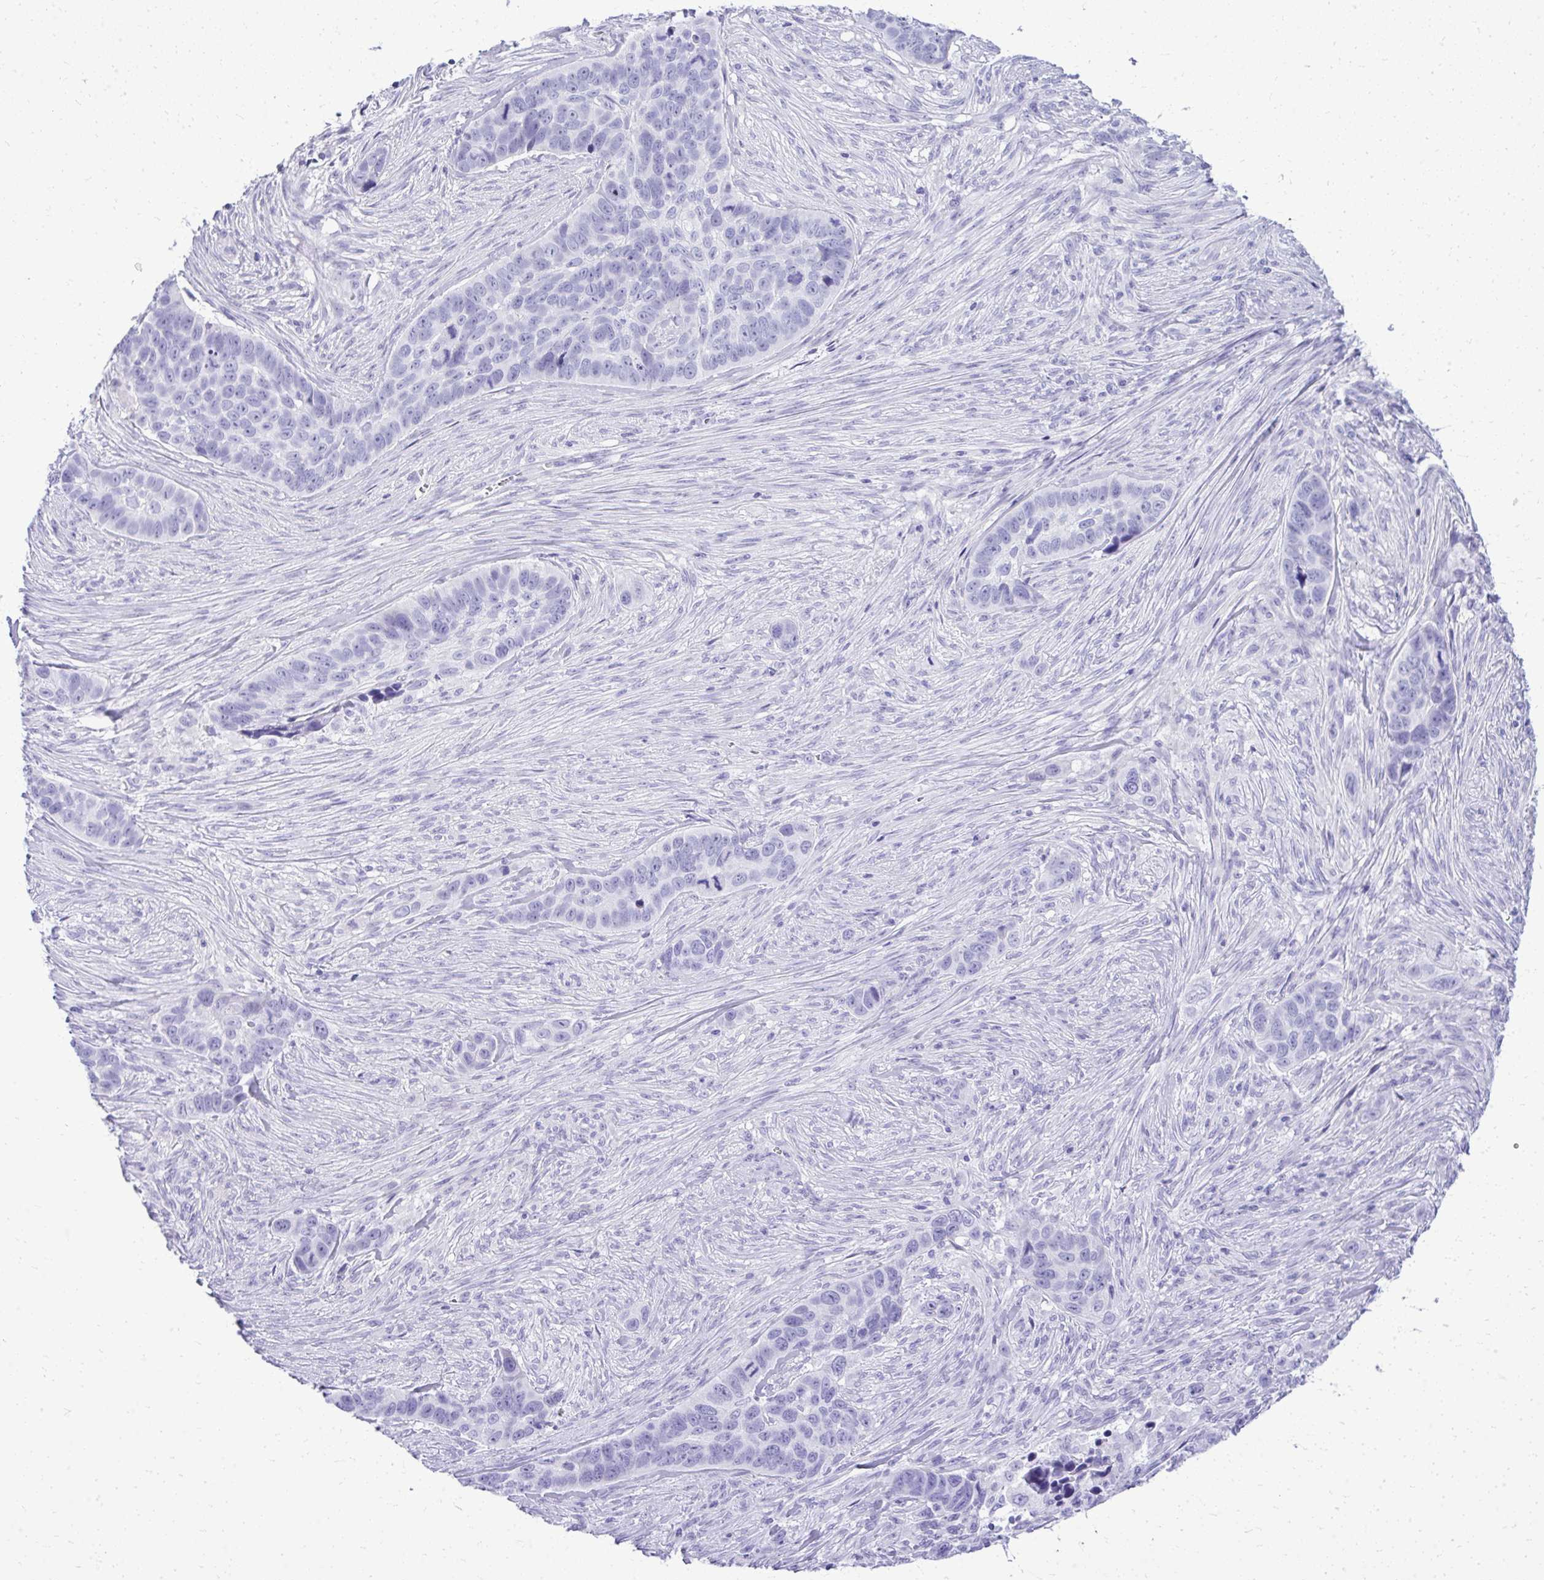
{"staining": {"intensity": "negative", "quantity": "none", "location": "none"}, "tissue": "skin cancer", "cell_type": "Tumor cells", "image_type": "cancer", "snomed": [{"axis": "morphology", "description": "Basal cell carcinoma"}, {"axis": "topography", "description": "Skin"}], "caption": "There is no significant staining in tumor cells of skin cancer.", "gene": "RALYL", "patient": {"sex": "female", "age": 82}}